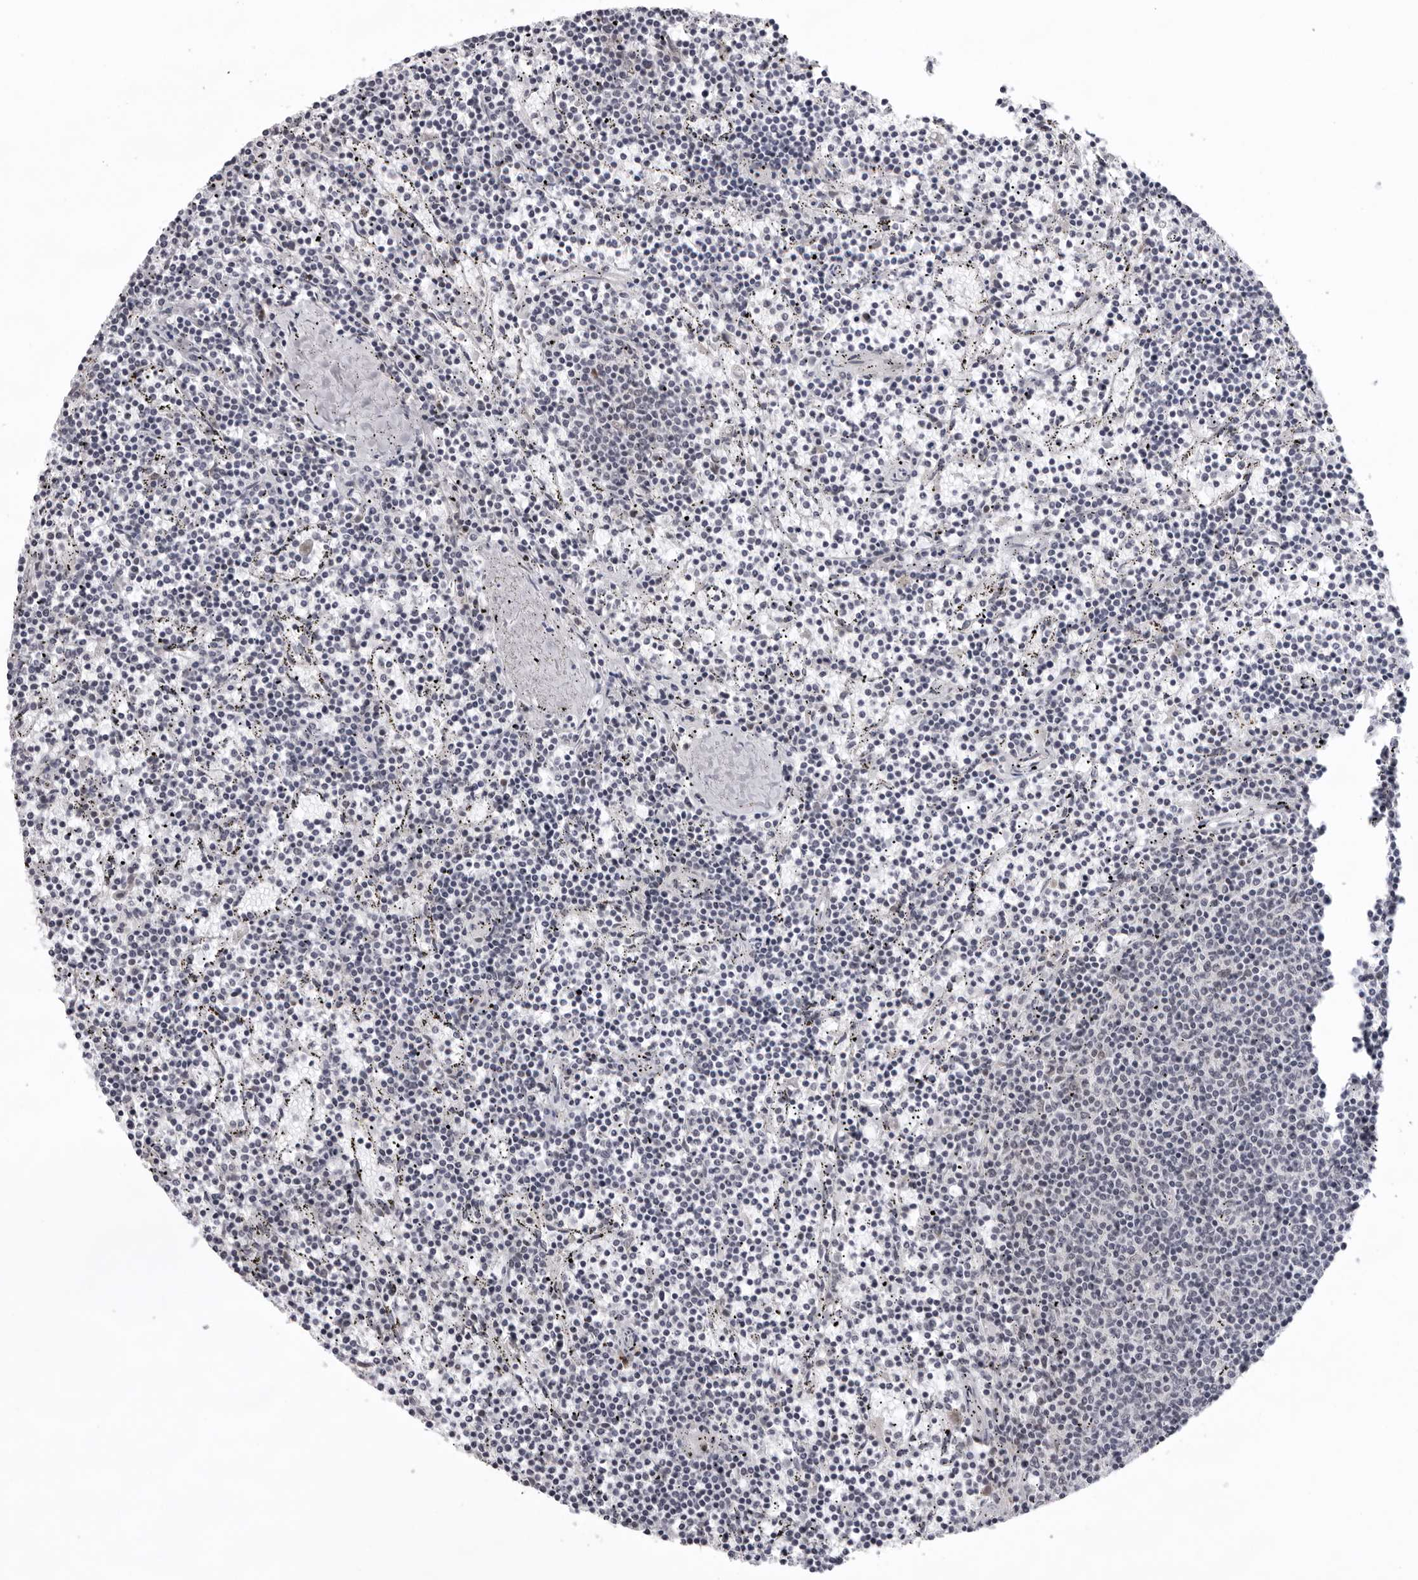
{"staining": {"intensity": "negative", "quantity": "none", "location": "none"}, "tissue": "lymphoma", "cell_type": "Tumor cells", "image_type": "cancer", "snomed": [{"axis": "morphology", "description": "Malignant lymphoma, non-Hodgkin's type, Low grade"}, {"axis": "topography", "description": "Spleen"}], "caption": "Tumor cells show no significant protein positivity in lymphoma. (DAB (3,3'-diaminobenzidine) immunohistochemistry (IHC) with hematoxylin counter stain).", "gene": "EXOSC10", "patient": {"sex": "female", "age": 50}}